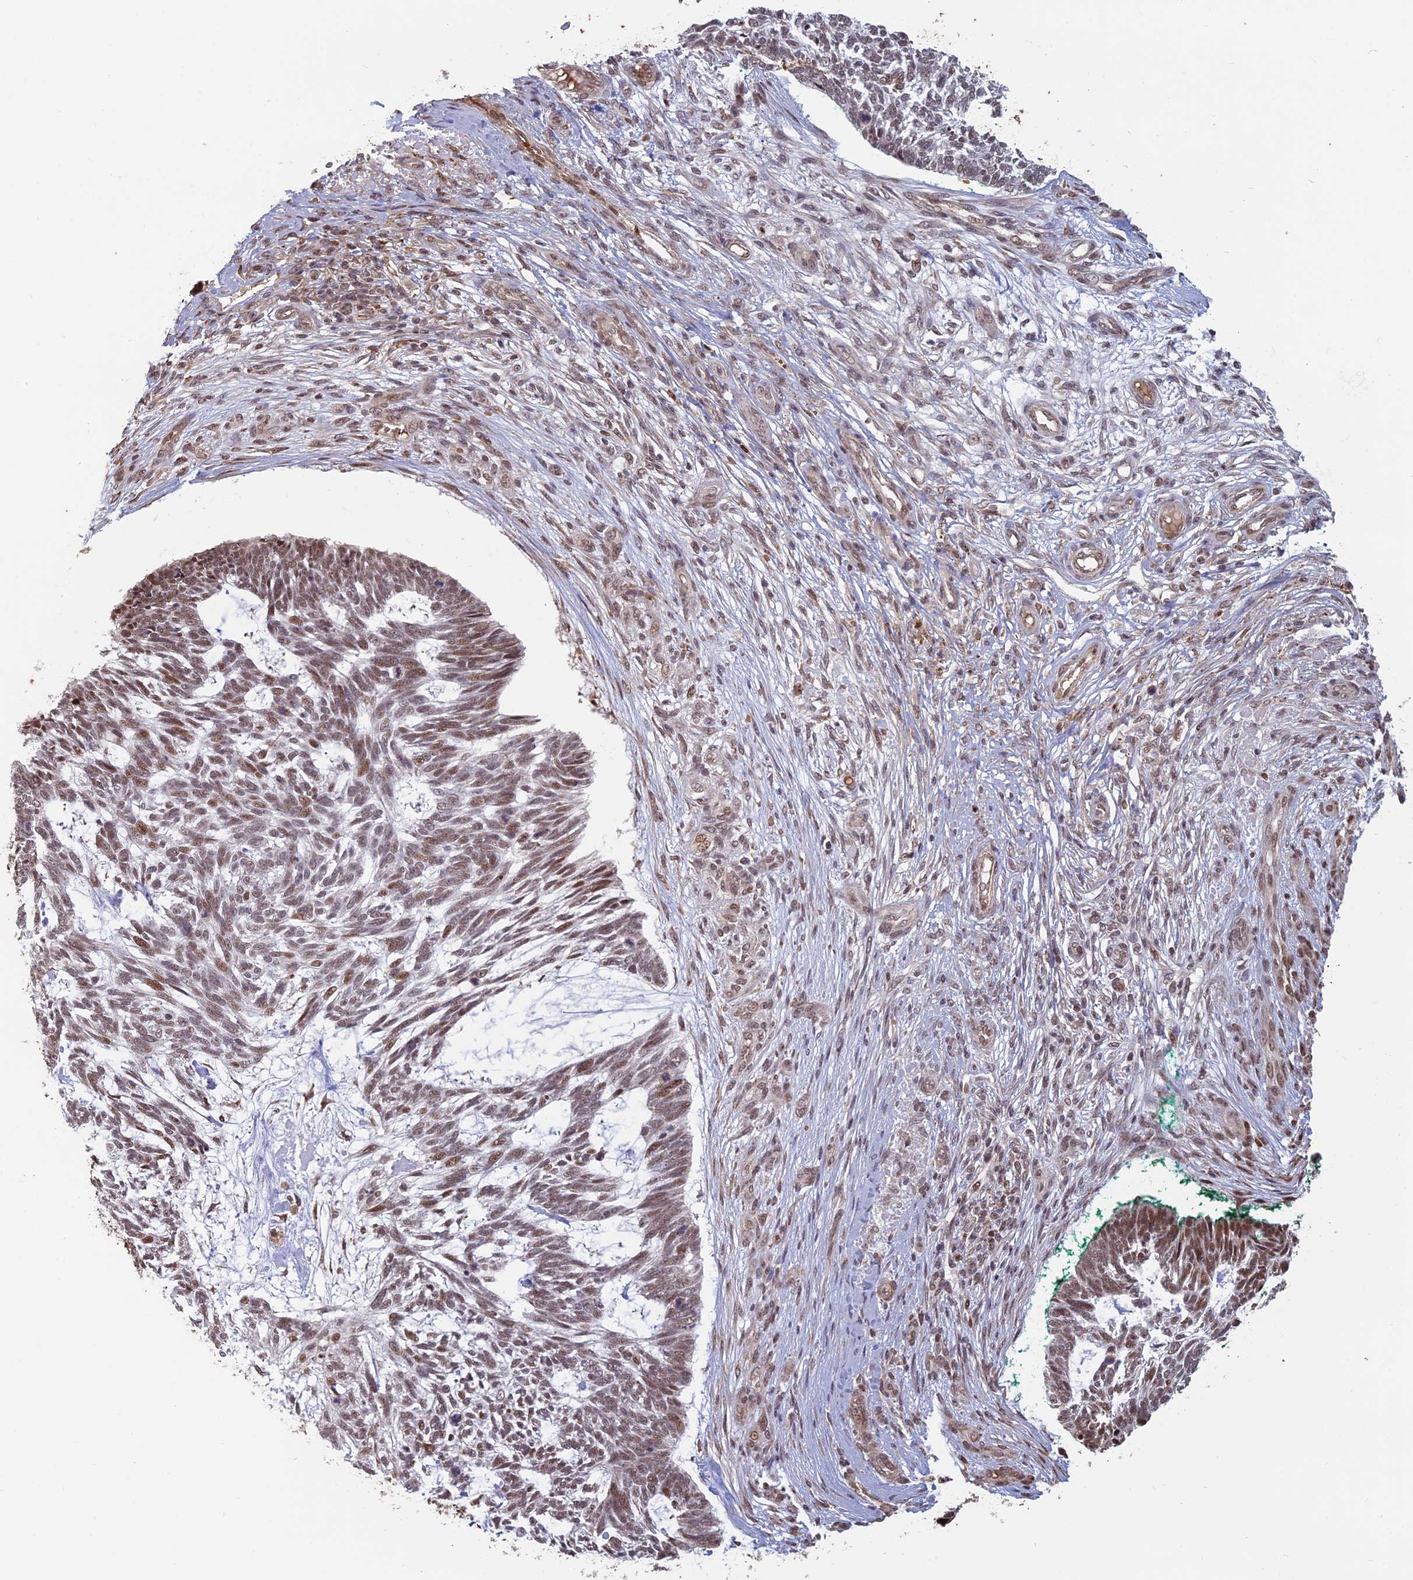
{"staining": {"intensity": "moderate", "quantity": ">75%", "location": "nuclear"}, "tissue": "skin cancer", "cell_type": "Tumor cells", "image_type": "cancer", "snomed": [{"axis": "morphology", "description": "Basal cell carcinoma"}, {"axis": "topography", "description": "Skin"}], "caption": "IHC micrograph of skin cancer stained for a protein (brown), which exhibits medium levels of moderate nuclear staining in approximately >75% of tumor cells.", "gene": "MFAP1", "patient": {"sex": "male", "age": 88}}